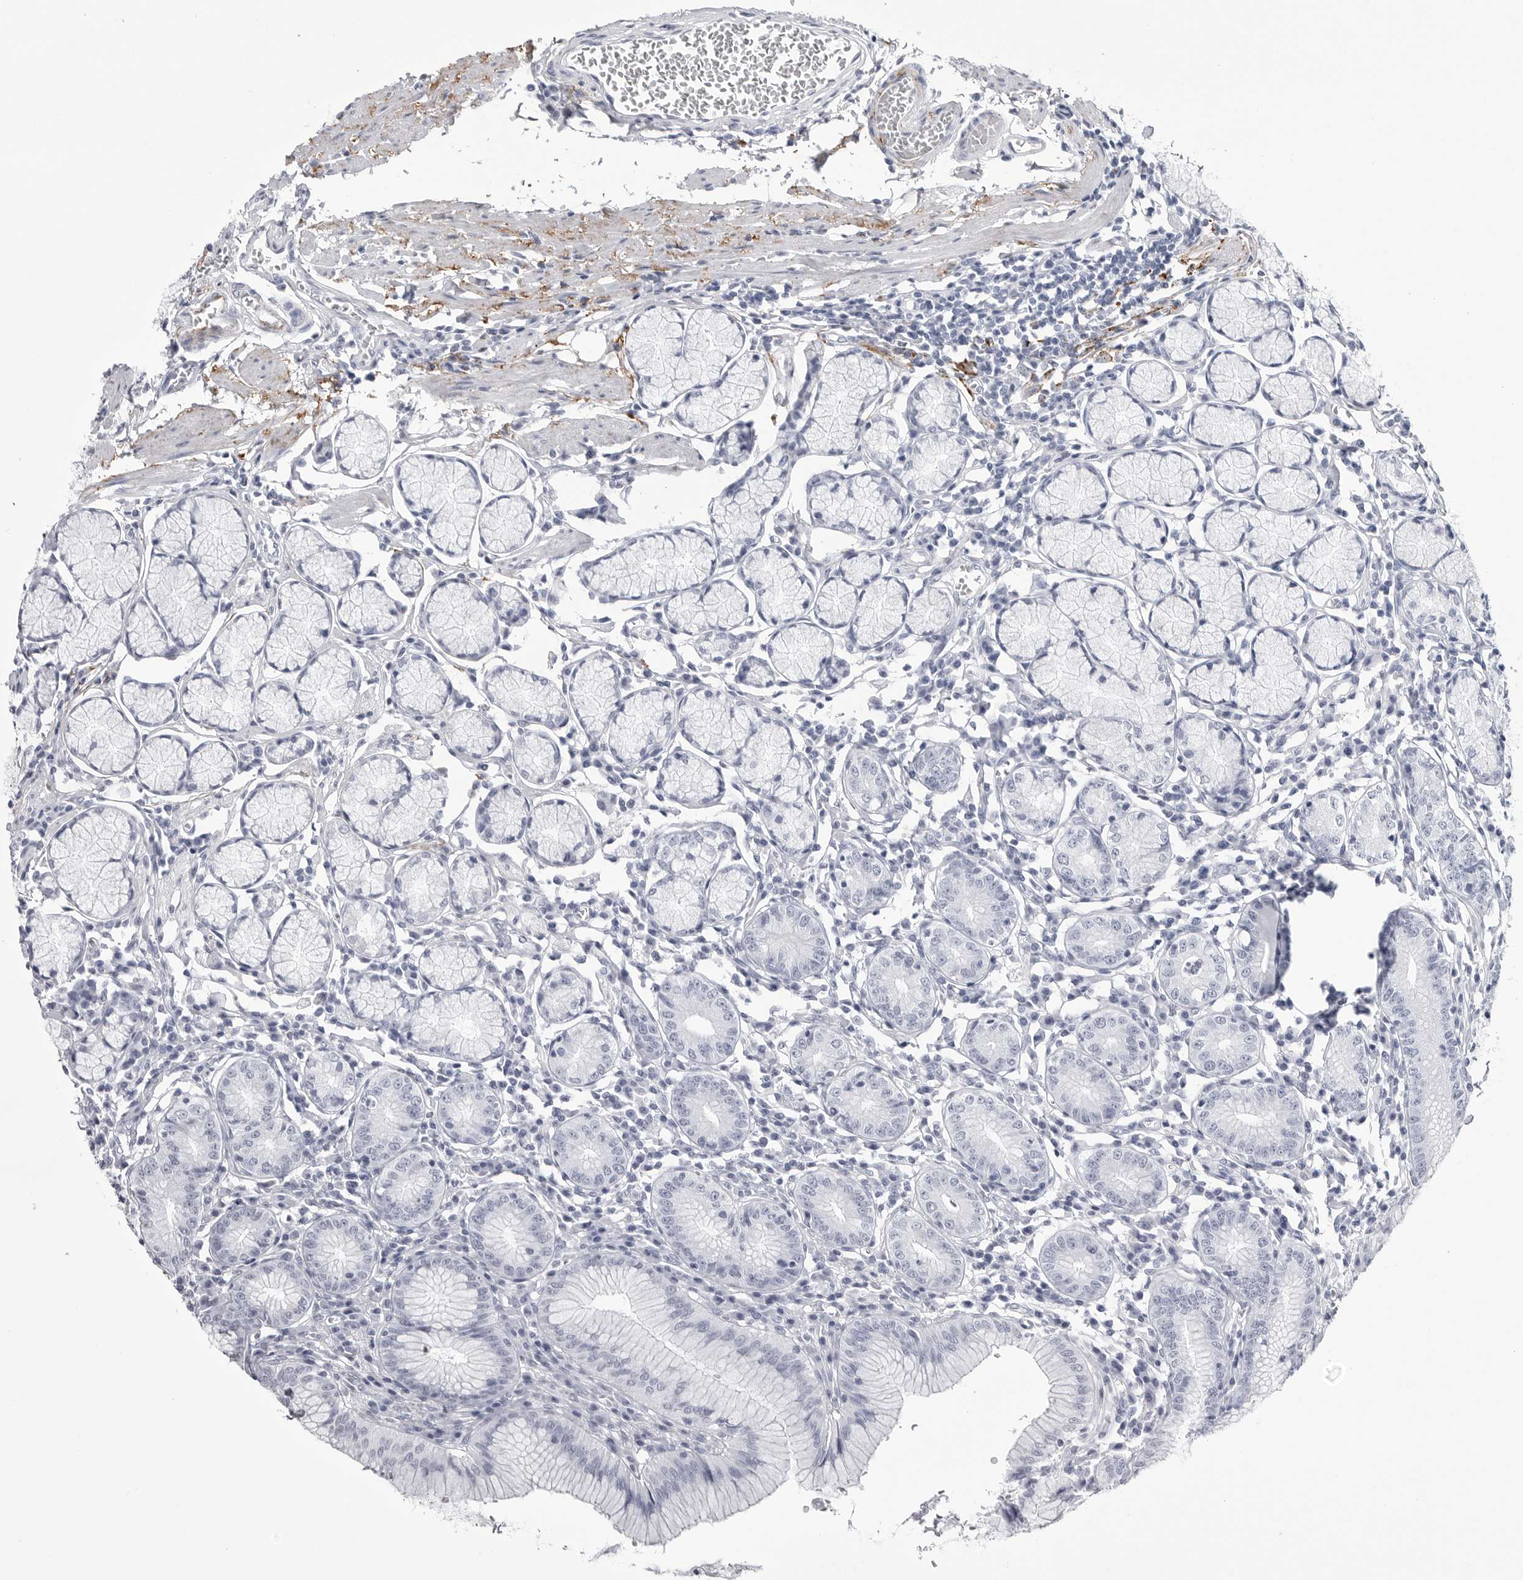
{"staining": {"intensity": "negative", "quantity": "none", "location": "none"}, "tissue": "stomach", "cell_type": "Glandular cells", "image_type": "normal", "snomed": [{"axis": "morphology", "description": "Normal tissue, NOS"}, {"axis": "topography", "description": "Stomach"}], "caption": "IHC photomicrograph of benign human stomach stained for a protein (brown), which reveals no expression in glandular cells.", "gene": "COL26A1", "patient": {"sex": "male", "age": 55}}